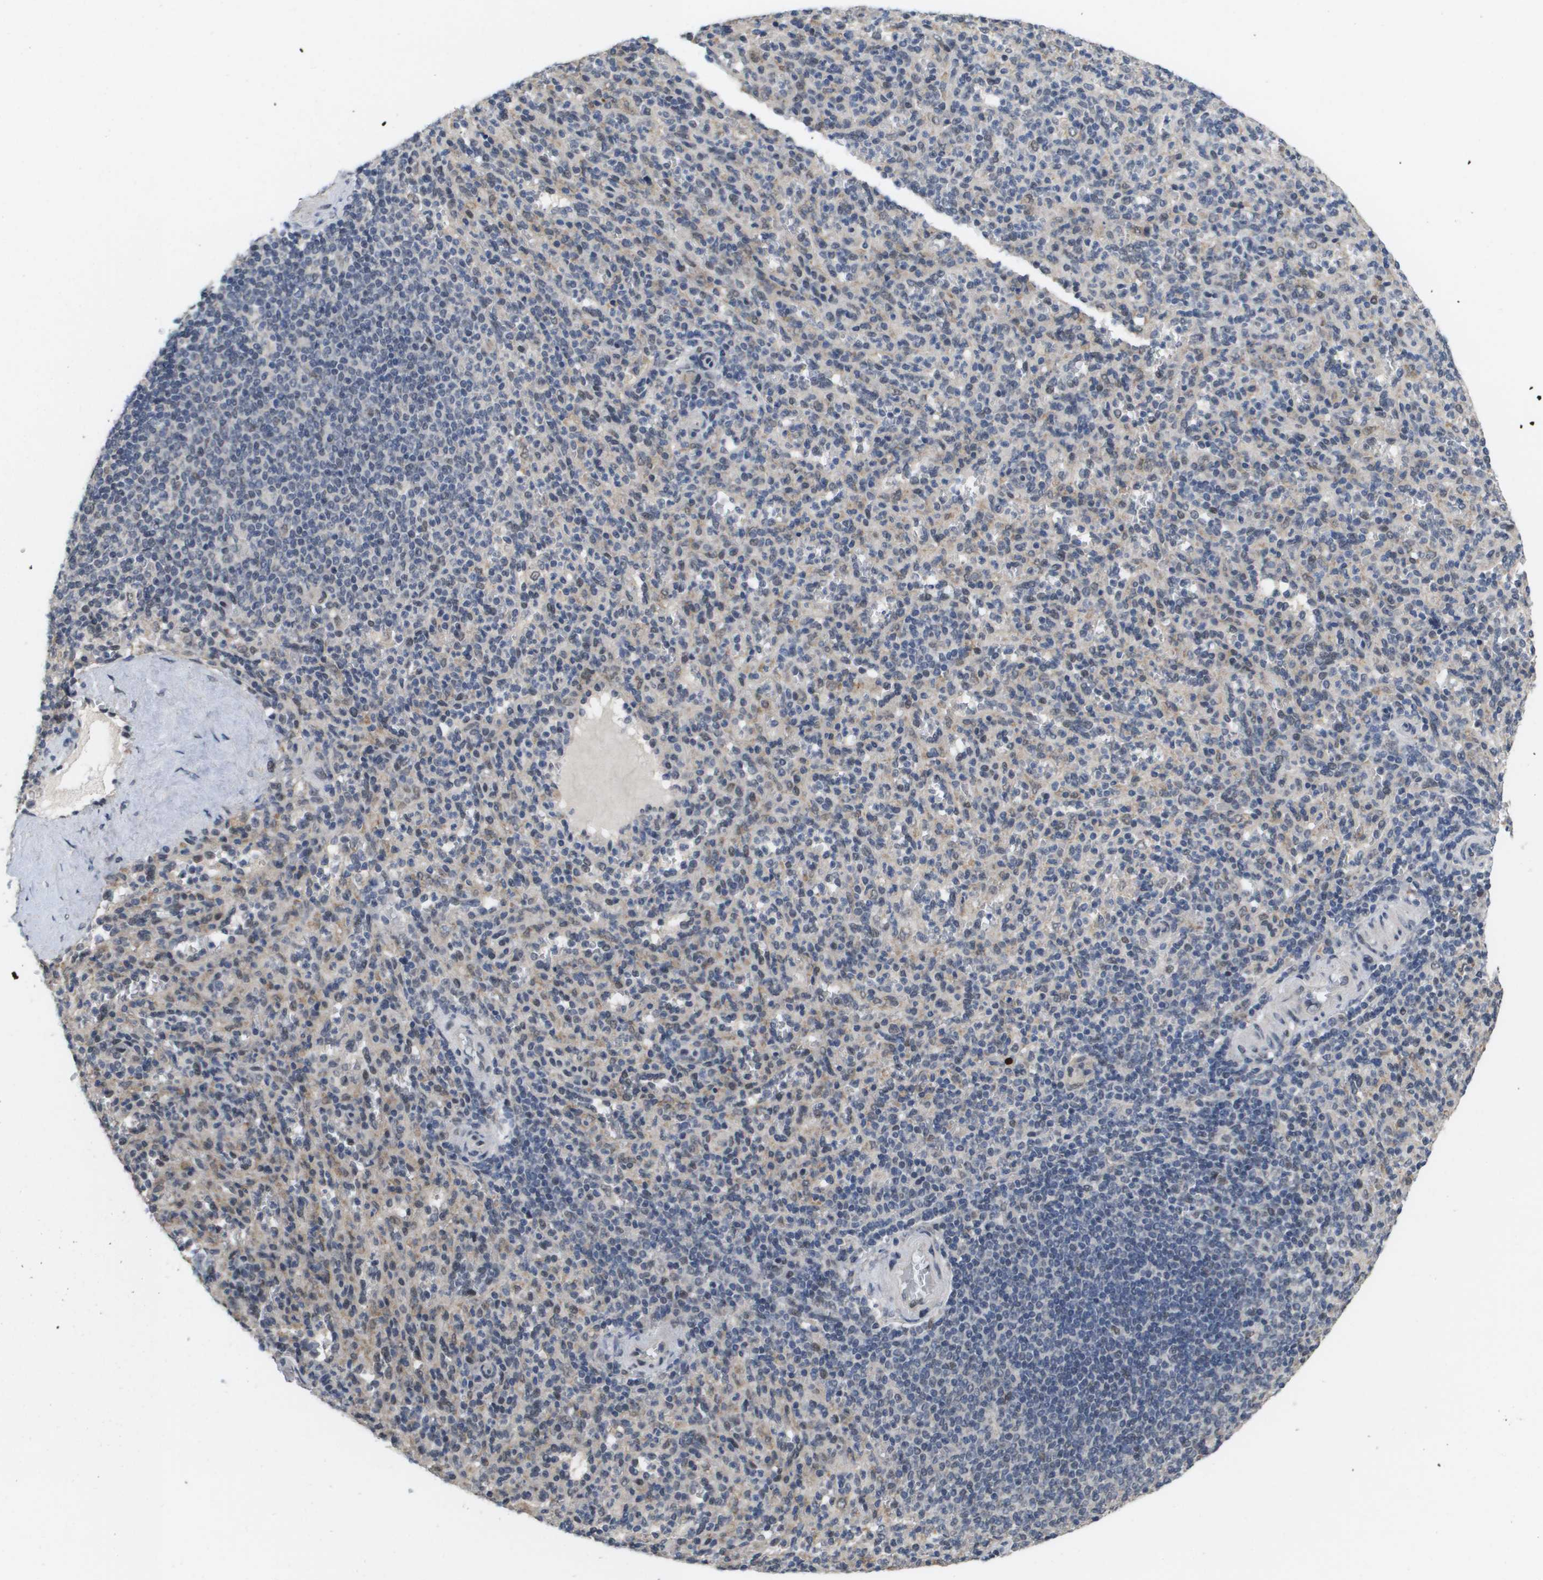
{"staining": {"intensity": "weak", "quantity": "<25%", "location": "cytoplasmic/membranous,nuclear"}, "tissue": "spleen", "cell_type": "Cells in red pulp", "image_type": "normal", "snomed": [{"axis": "morphology", "description": "Normal tissue, NOS"}, {"axis": "topography", "description": "Spleen"}], "caption": "Immunohistochemistry of unremarkable spleen displays no positivity in cells in red pulp.", "gene": "AMBRA1", "patient": {"sex": "male", "age": 36}}